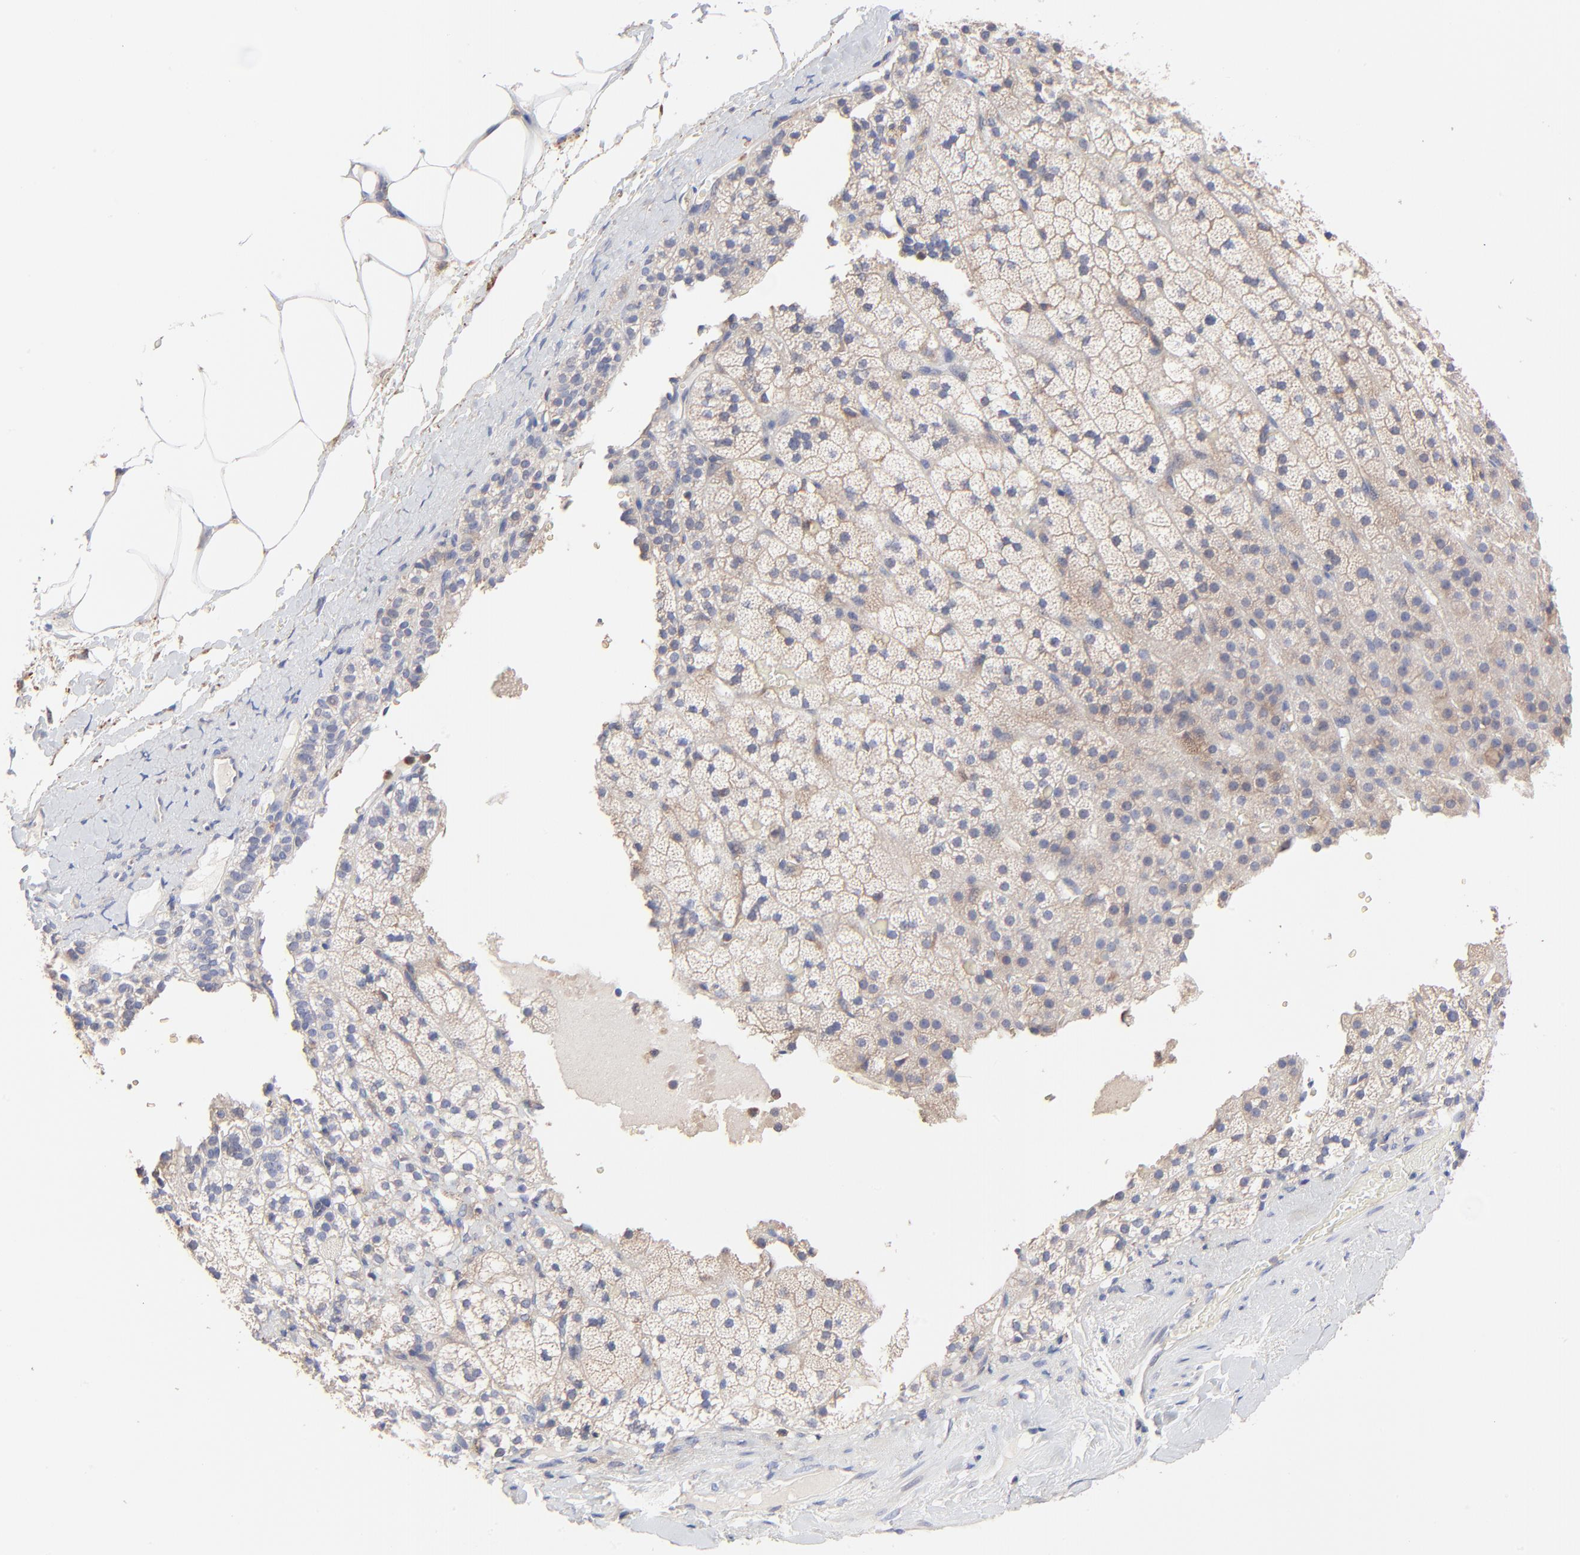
{"staining": {"intensity": "weak", "quantity": "<25%", "location": "cytoplasmic/membranous"}, "tissue": "adrenal gland", "cell_type": "Glandular cells", "image_type": "normal", "snomed": [{"axis": "morphology", "description": "Normal tissue, NOS"}, {"axis": "topography", "description": "Adrenal gland"}], "caption": "Immunohistochemical staining of benign human adrenal gland displays no significant staining in glandular cells.", "gene": "PPFIBP2", "patient": {"sex": "male", "age": 35}}